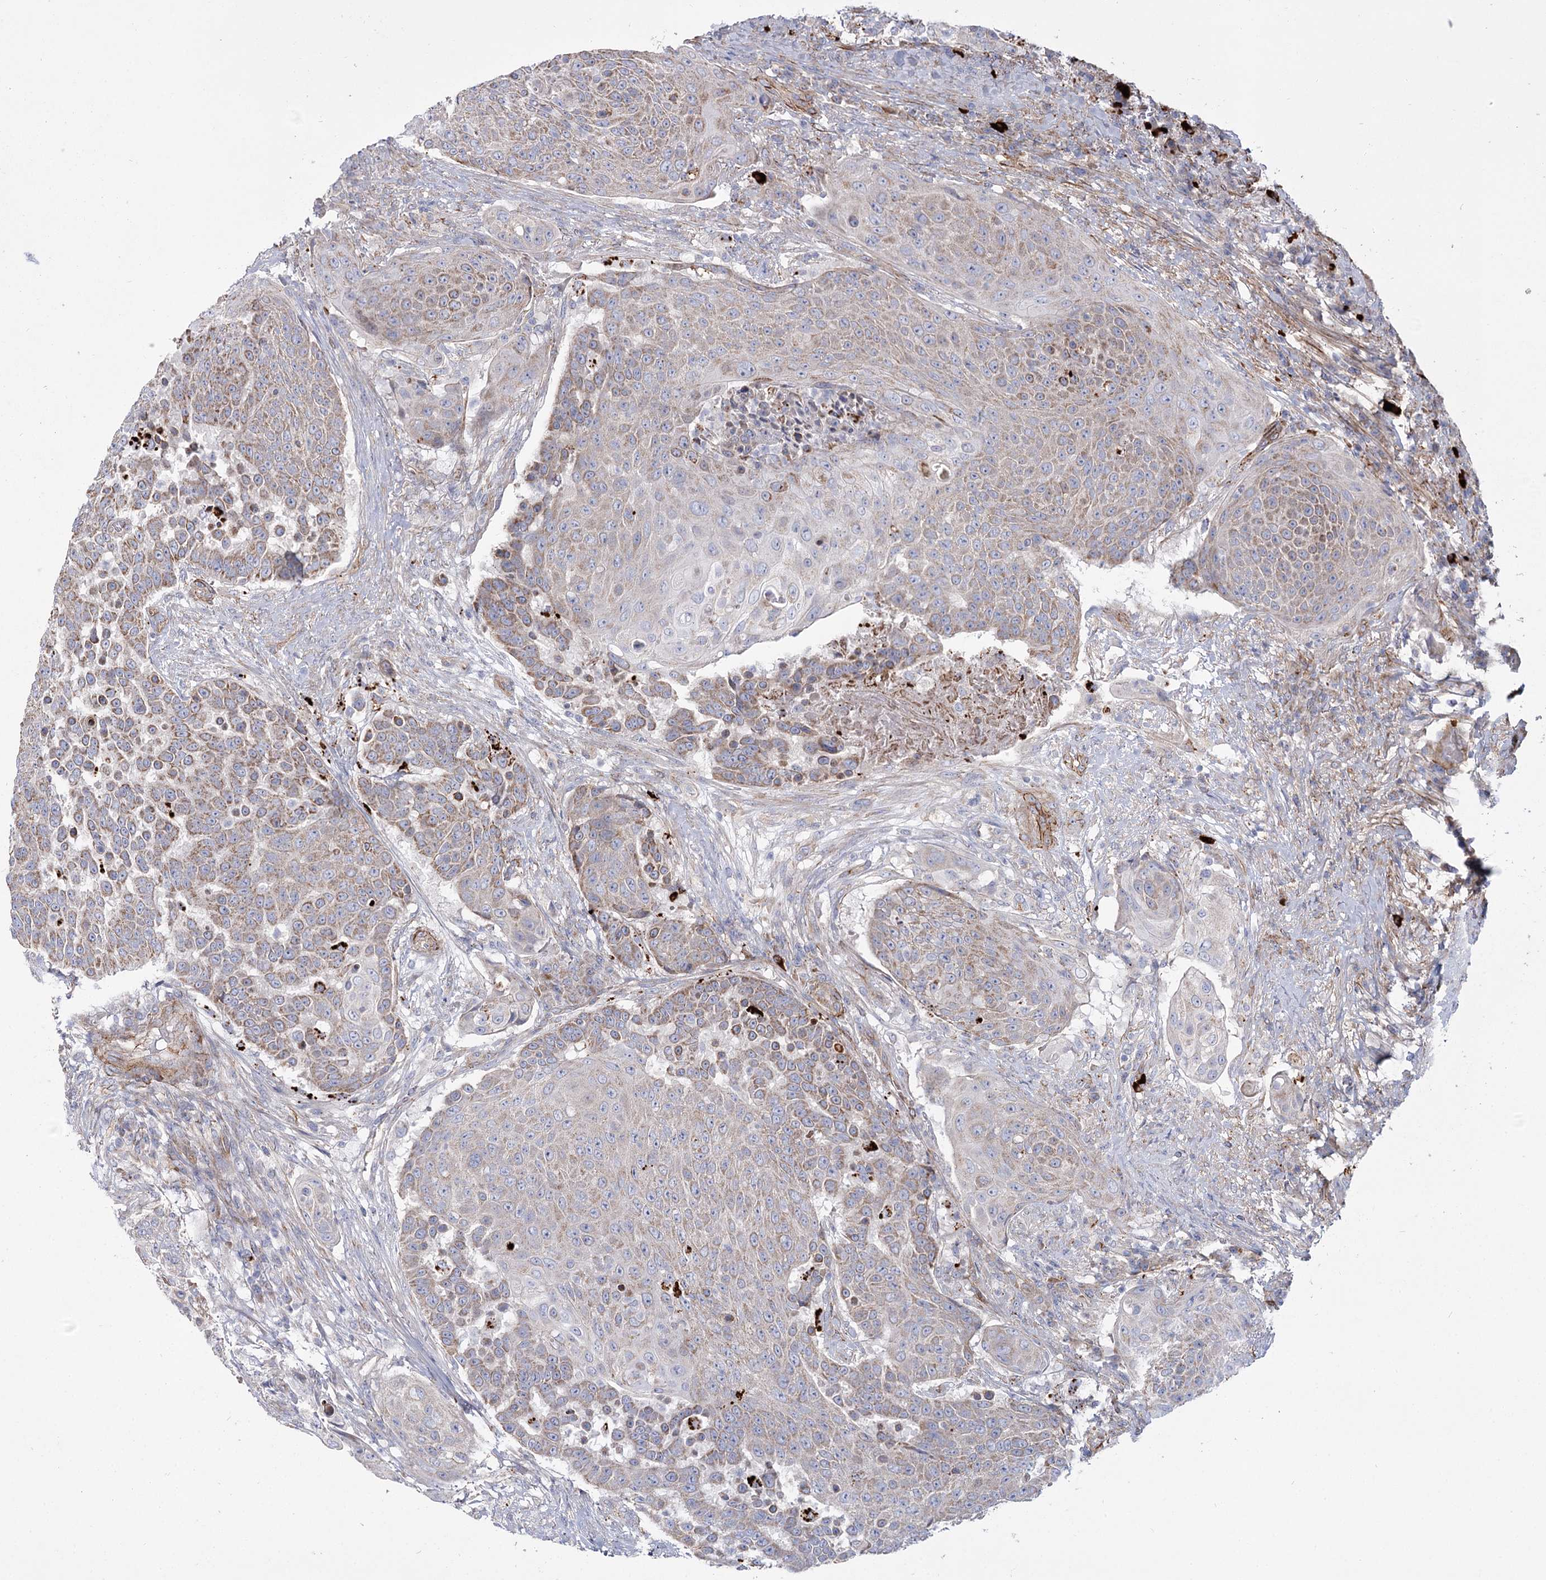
{"staining": {"intensity": "weak", "quantity": "25%-75%", "location": "cytoplasmic/membranous"}, "tissue": "urothelial cancer", "cell_type": "Tumor cells", "image_type": "cancer", "snomed": [{"axis": "morphology", "description": "Urothelial carcinoma, High grade"}, {"axis": "topography", "description": "Urinary bladder"}], "caption": "High-grade urothelial carcinoma stained with immunohistochemistry displays weak cytoplasmic/membranous positivity in approximately 25%-75% of tumor cells. The staining is performed using DAB brown chromogen to label protein expression. The nuclei are counter-stained blue using hematoxylin.", "gene": "TMEM164", "patient": {"sex": "female", "age": 63}}